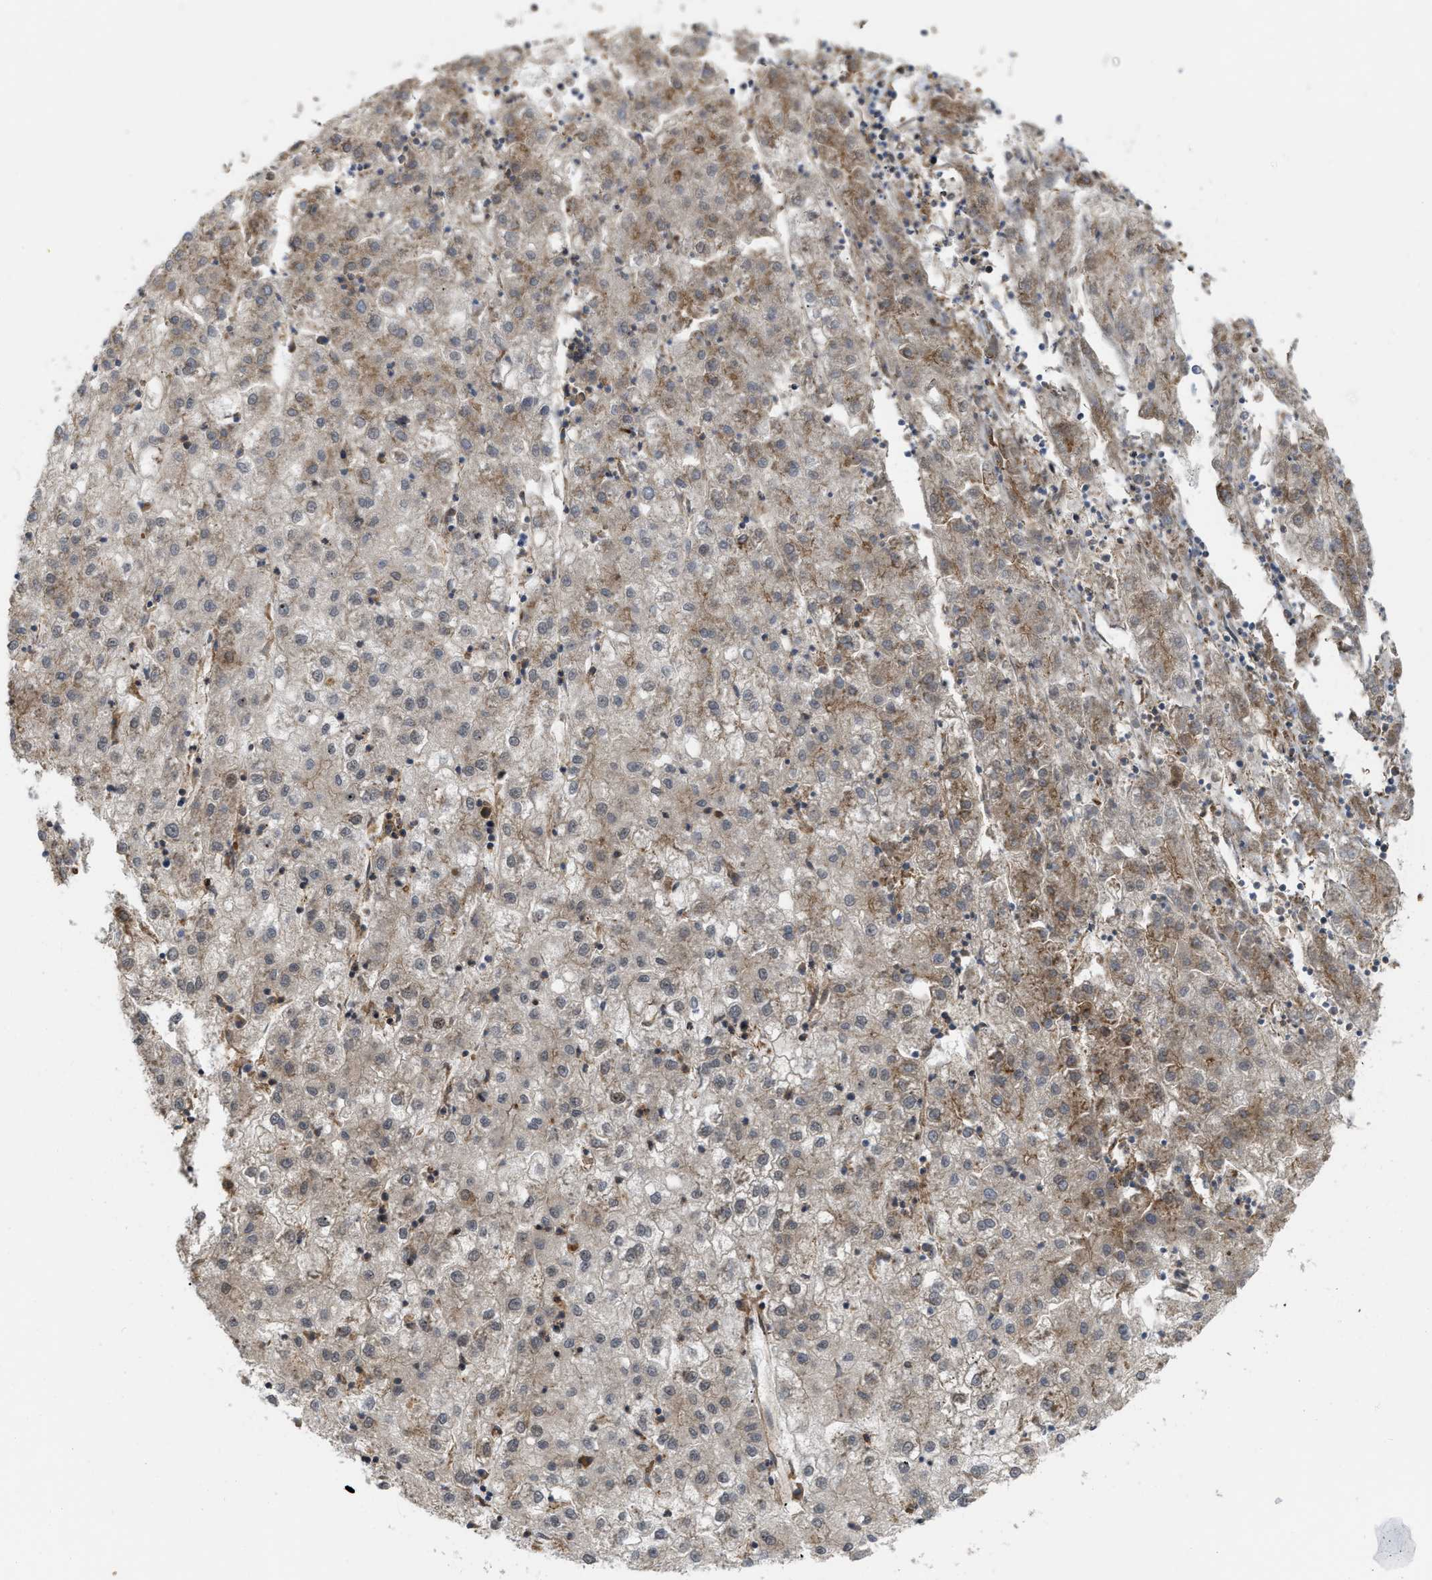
{"staining": {"intensity": "moderate", "quantity": "<25%", "location": "cytoplasmic/membranous"}, "tissue": "liver cancer", "cell_type": "Tumor cells", "image_type": "cancer", "snomed": [{"axis": "morphology", "description": "Carcinoma, Hepatocellular, NOS"}, {"axis": "topography", "description": "Liver"}], "caption": "Liver cancer (hepatocellular carcinoma) was stained to show a protein in brown. There is low levels of moderate cytoplasmic/membranous positivity in approximately <25% of tumor cells. The protein of interest is stained brown, and the nuclei are stained in blue (DAB IHC with brightfield microscopy, high magnification).", "gene": "IQCE", "patient": {"sex": "male", "age": 72}}